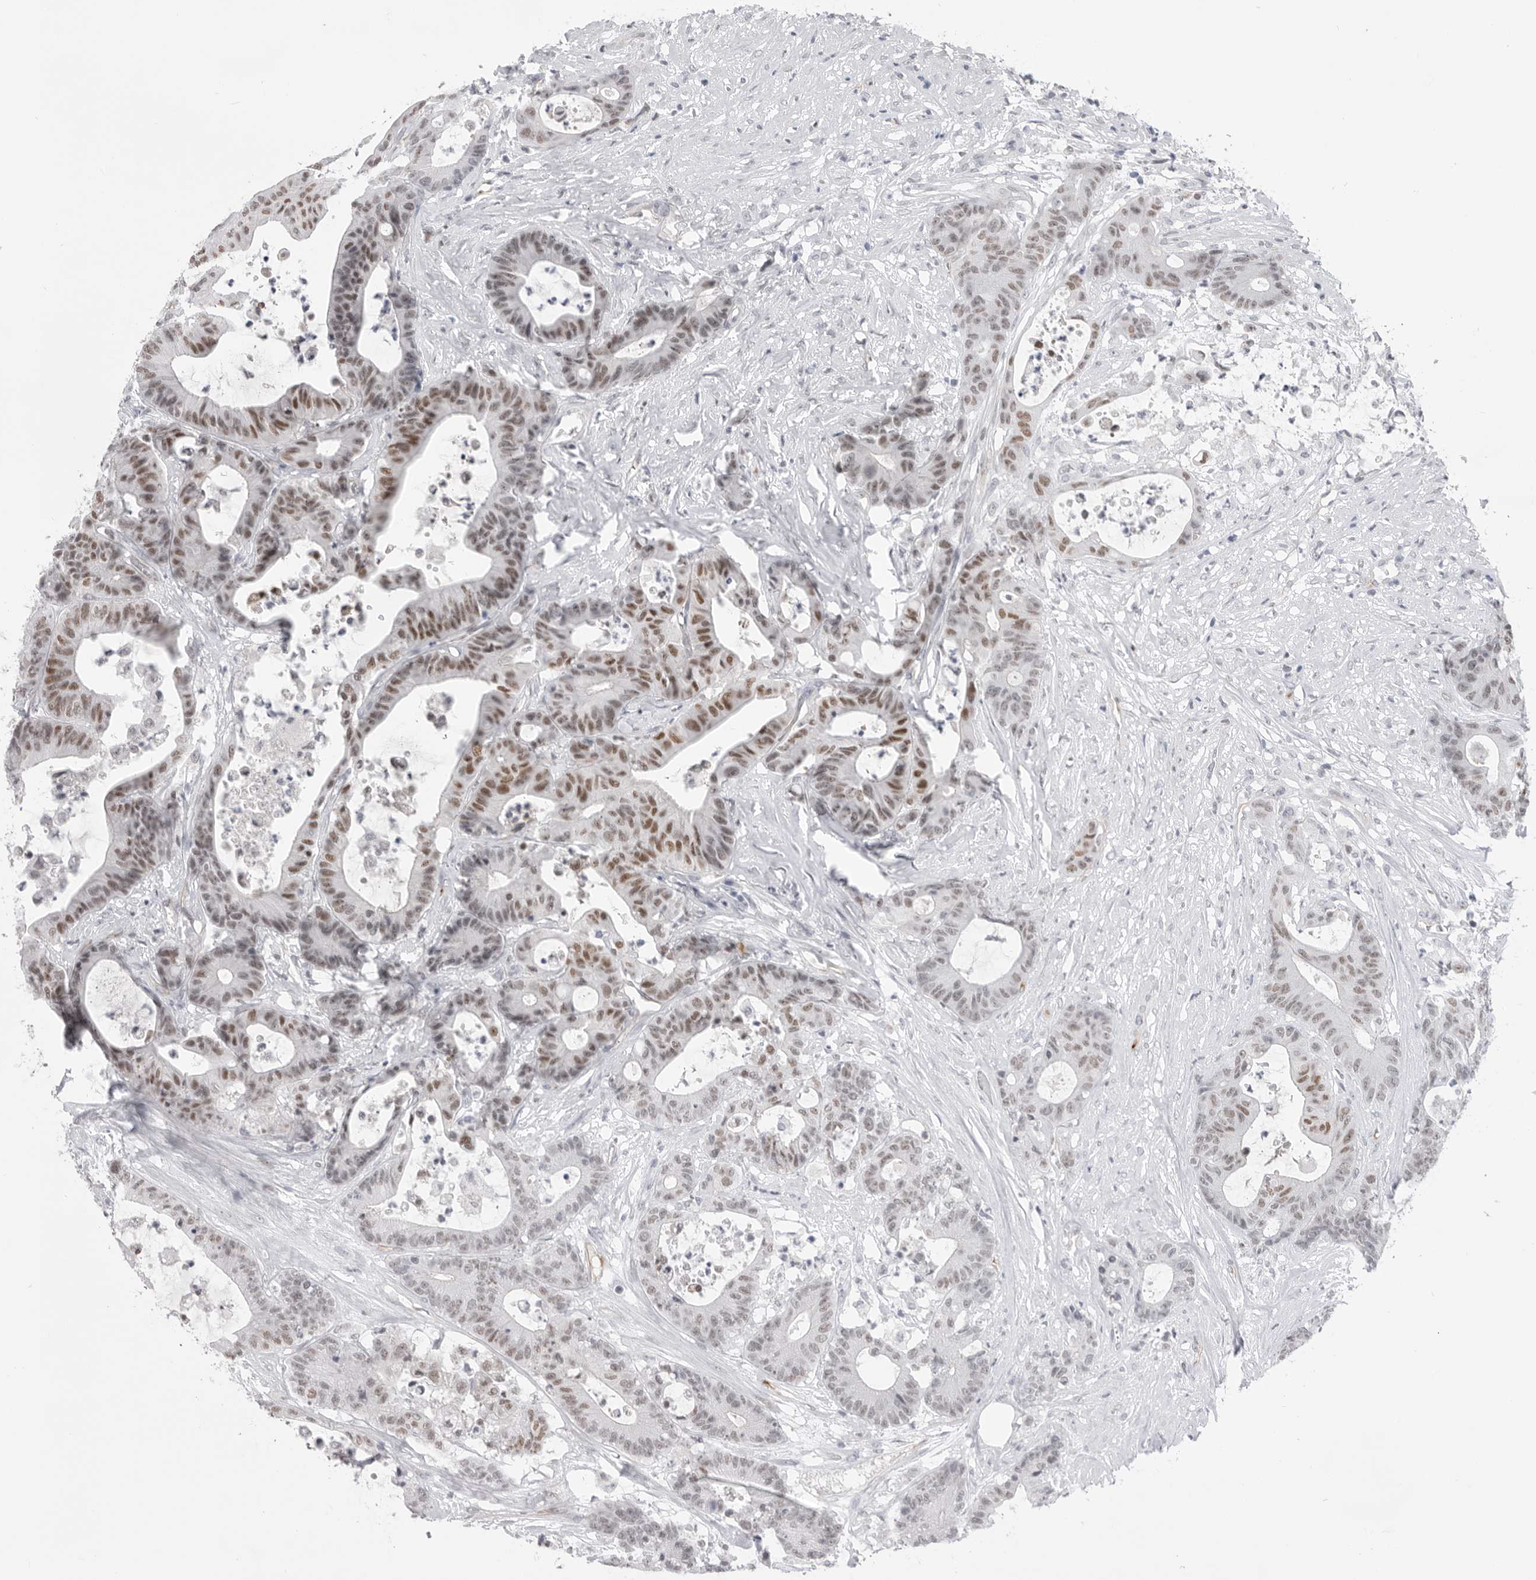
{"staining": {"intensity": "moderate", "quantity": ">75%", "location": "nuclear"}, "tissue": "colorectal cancer", "cell_type": "Tumor cells", "image_type": "cancer", "snomed": [{"axis": "morphology", "description": "Adenocarcinoma, NOS"}, {"axis": "topography", "description": "Colon"}], "caption": "Human colorectal adenocarcinoma stained for a protein (brown) shows moderate nuclear positive staining in about >75% of tumor cells.", "gene": "ZBTB7B", "patient": {"sex": "female", "age": 84}}